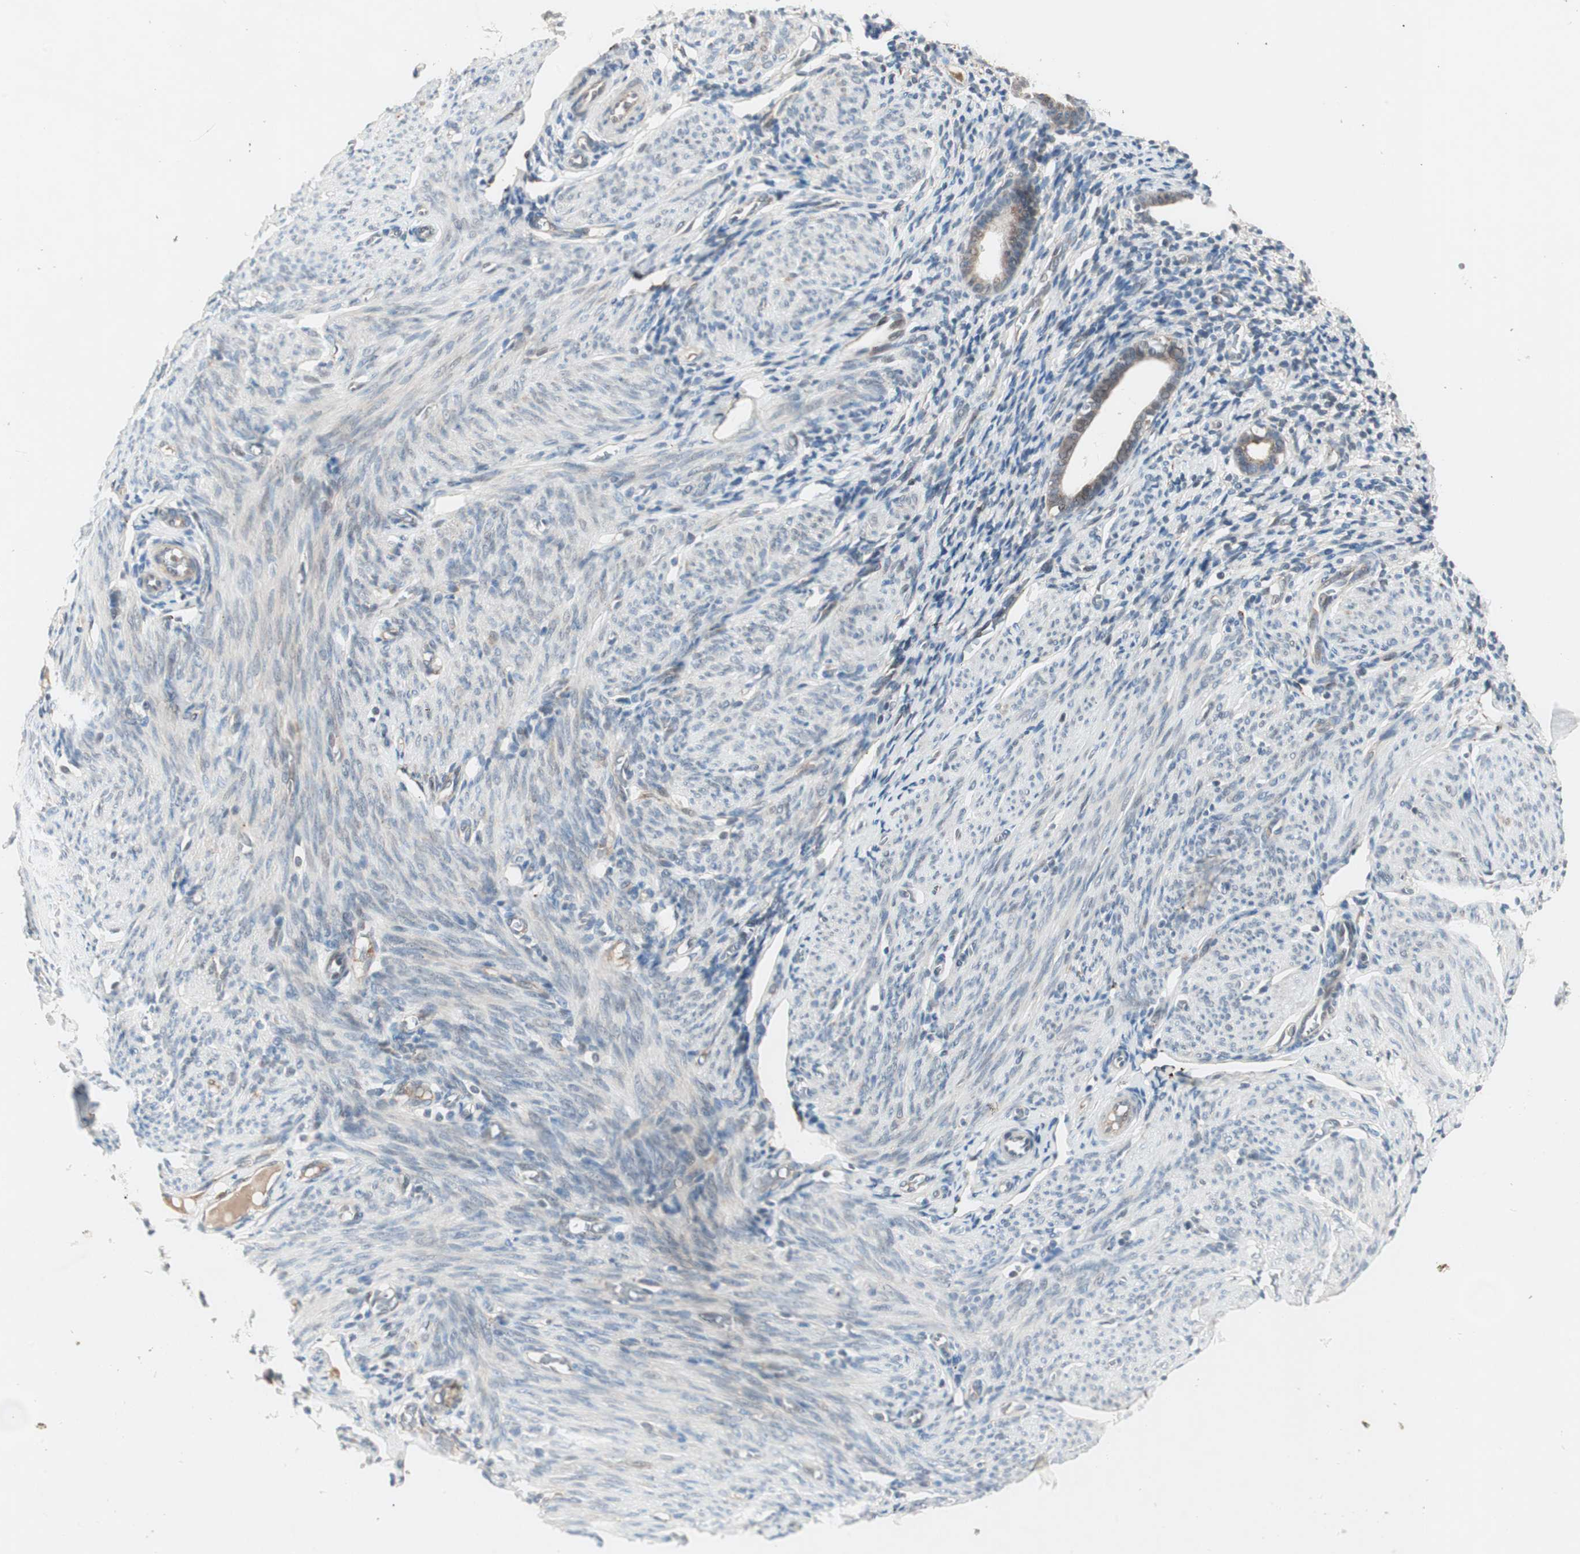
{"staining": {"intensity": "moderate", "quantity": "25%-75%", "location": "cytoplasmic/membranous"}, "tissue": "endometrium", "cell_type": "Cells in endometrial stroma", "image_type": "normal", "snomed": [{"axis": "morphology", "description": "Normal tissue, NOS"}, {"axis": "topography", "description": "Endometrium"}], "caption": "Immunohistochemistry (IHC) image of benign endometrium: endometrium stained using immunohistochemistry demonstrates medium levels of moderate protein expression localized specifically in the cytoplasmic/membranous of cells in endometrial stroma, appearing as a cytoplasmic/membranous brown color.", "gene": "FGFR4", "patient": {"sex": "female", "age": 61}}